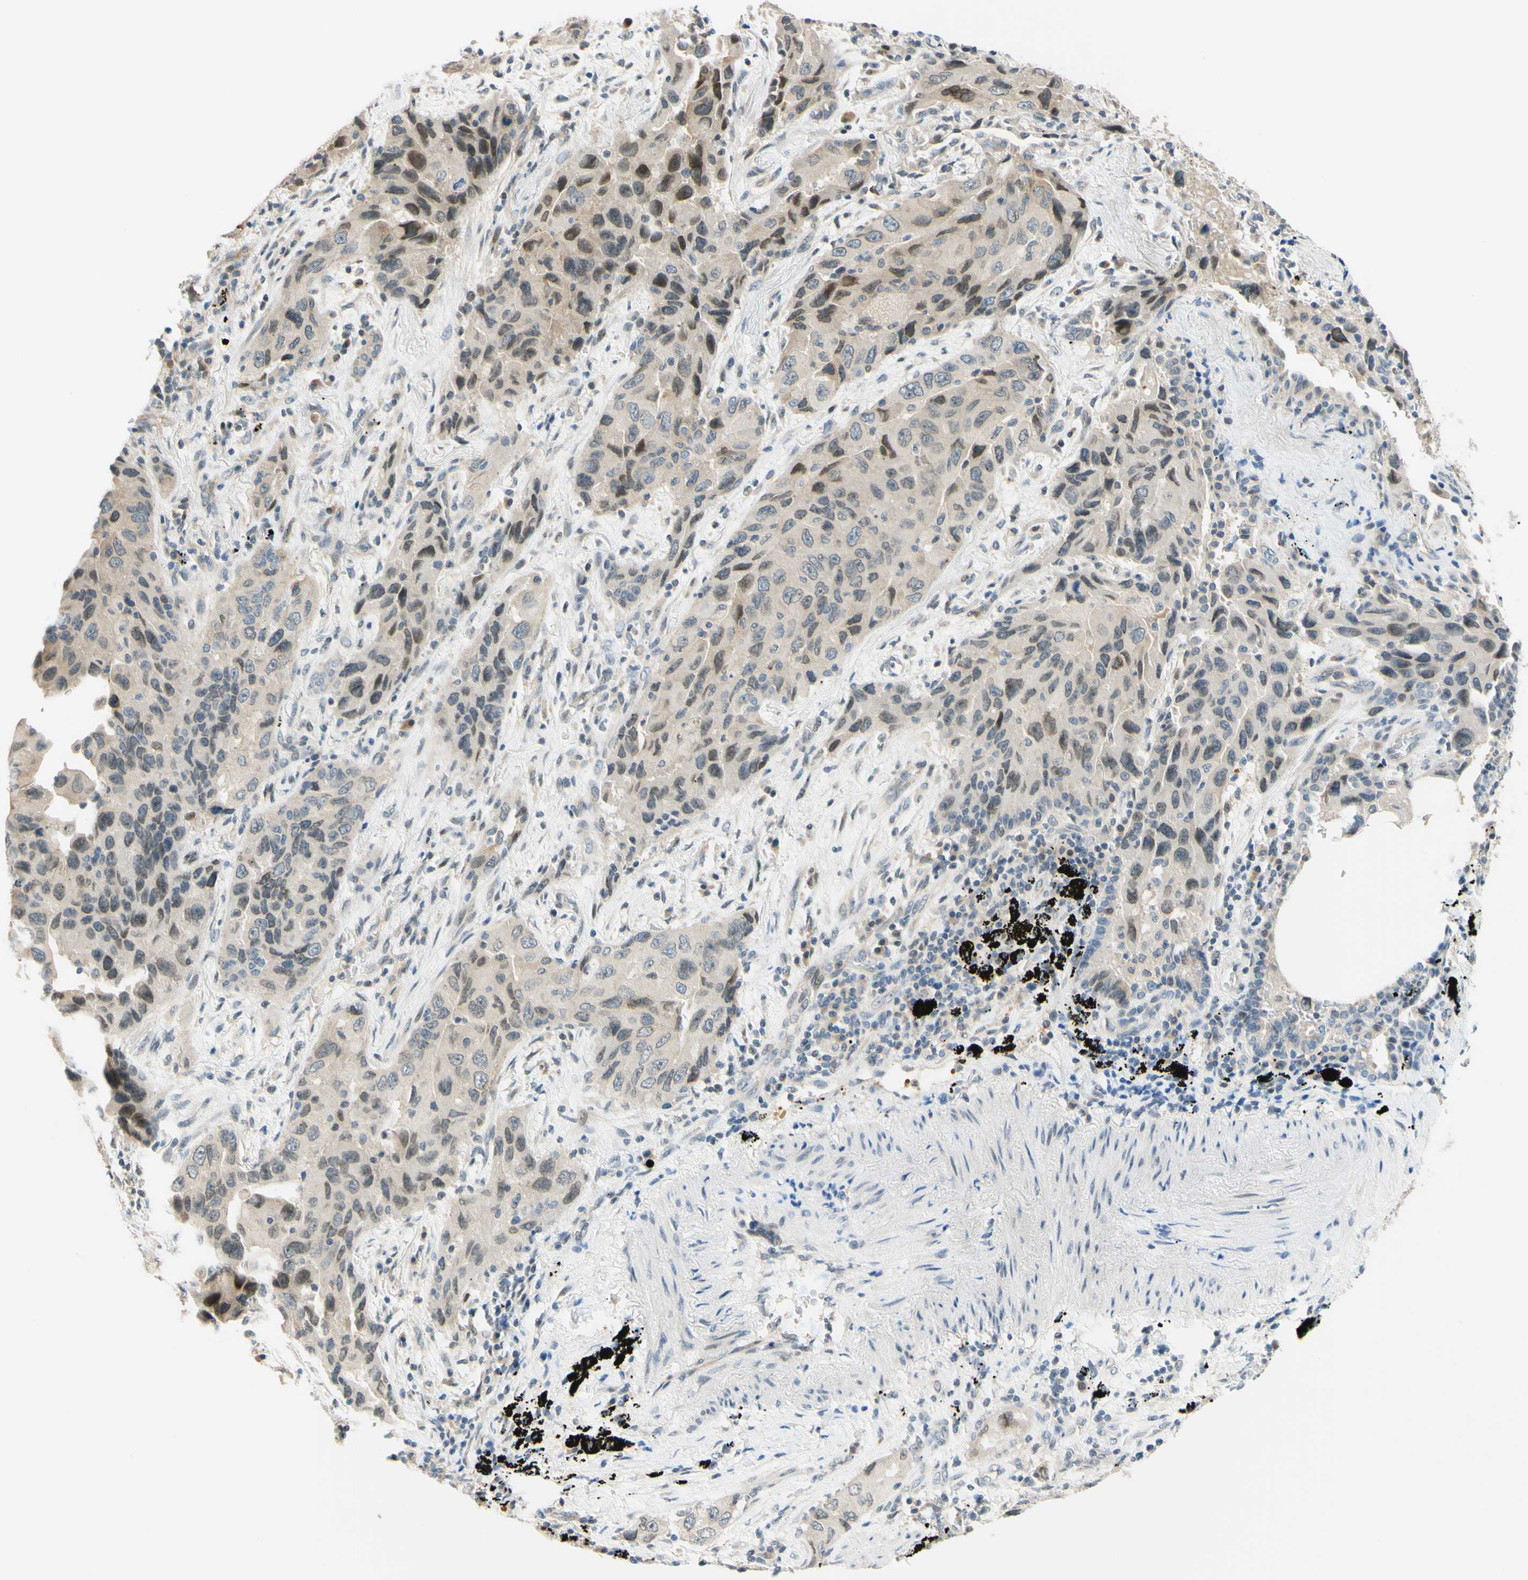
{"staining": {"intensity": "moderate", "quantity": "<25%", "location": "nuclear"}, "tissue": "lung cancer", "cell_type": "Tumor cells", "image_type": "cancer", "snomed": [{"axis": "morphology", "description": "Adenocarcinoma, NOS"}, {"axis": "topography", "description": "Lung"}], "caption": "Protein staining of lung adenocarcinoma tissue demonstrates moderate nuclear positivity in approximately <25% of tumor cells.", "gene": "C2CD2L", "patient": {"sex": "female", "age": 65}}